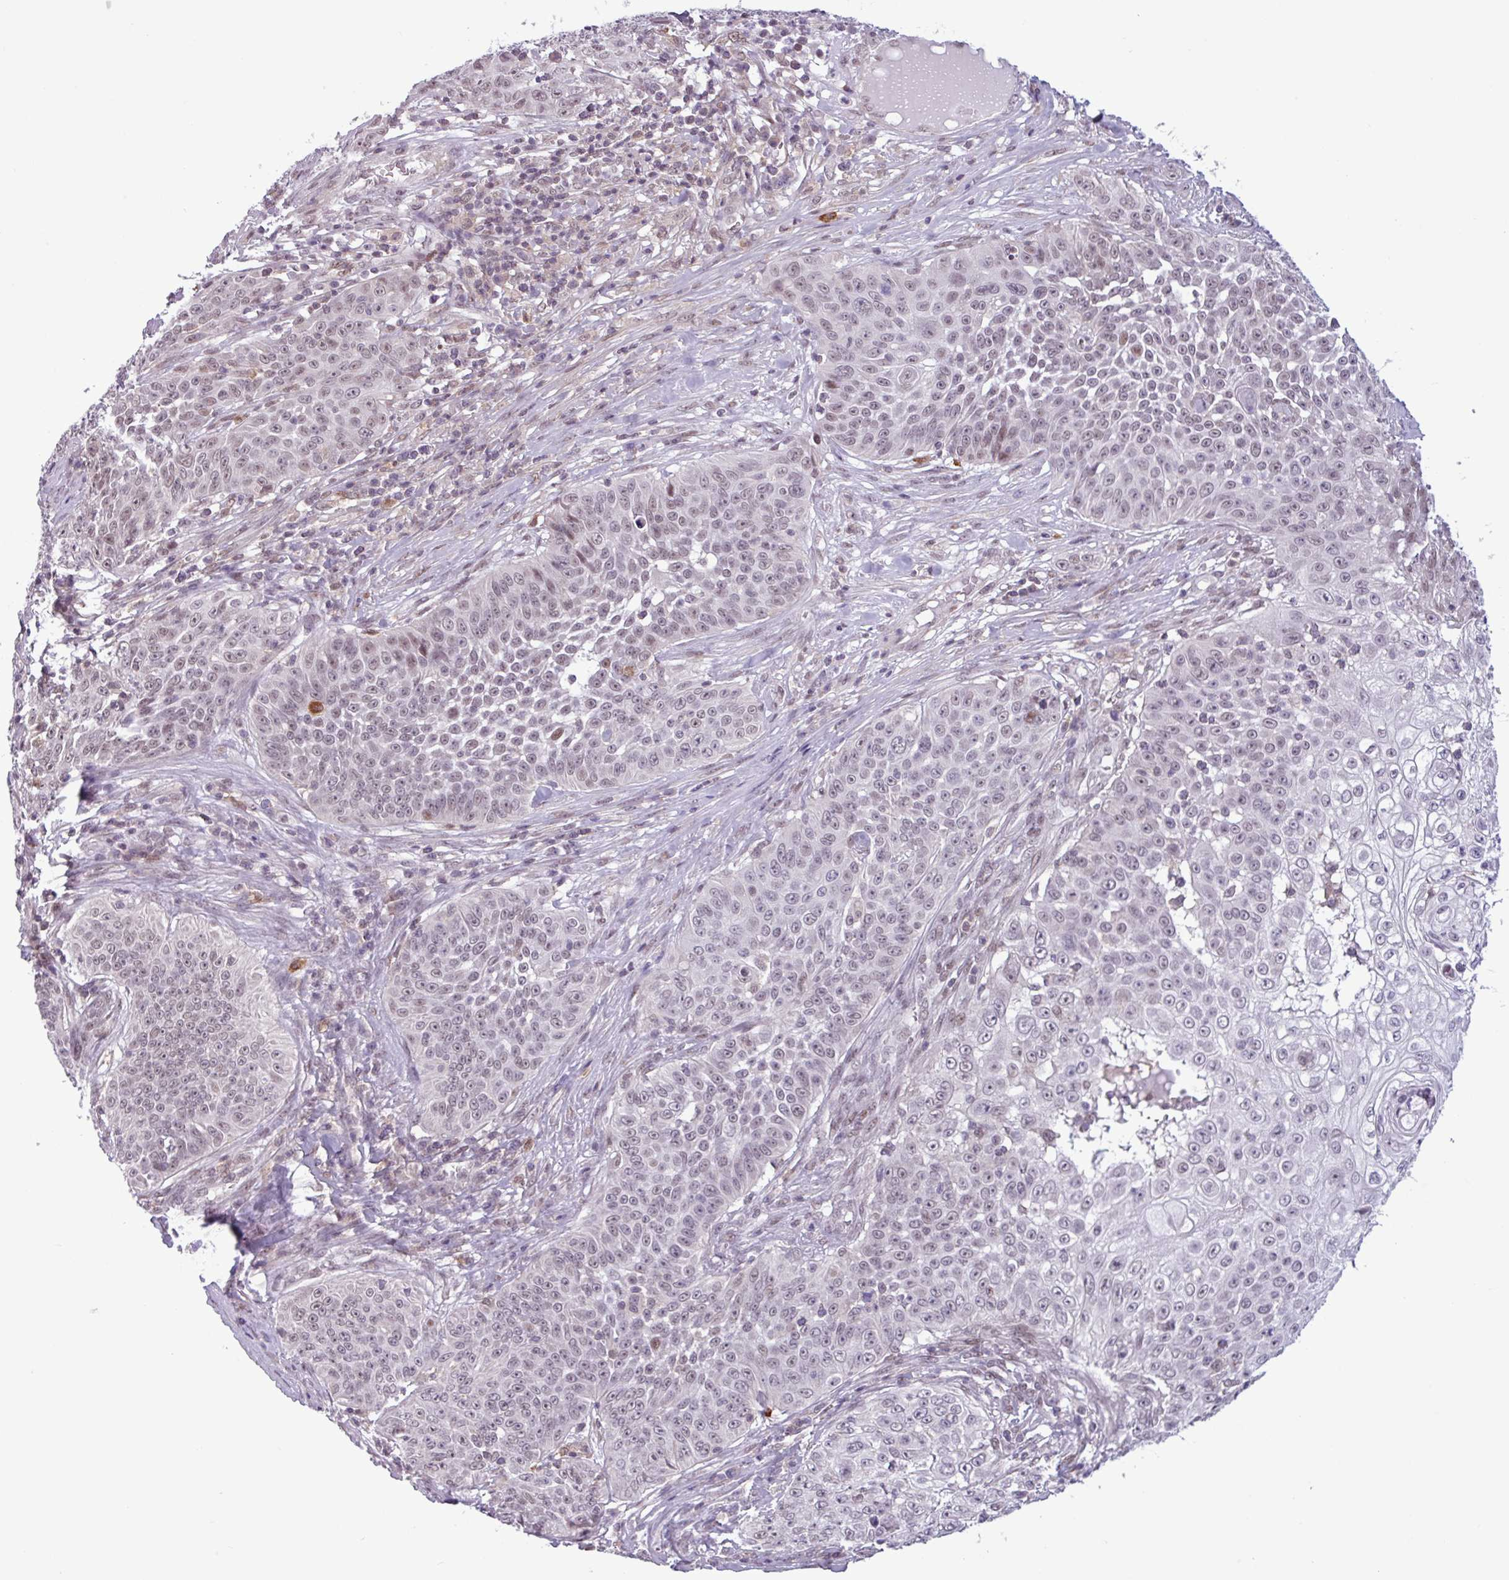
{"staining": {"intensity": "weak", "quantity": "25%-75%", "location": "nuclear"}, "tissue": "skin cancer", "cell_type": "Tumor cells", "image_type": "cancer", "snomed": [{"axis": "morphology", "description": "Squamous cell carcinoma, NOS"}, {"axis": "topography", "description": "Skin"}], "caption": "Tumor cells display low levels of weak nuclear expression in approximately 25%-75% of cells in human skin cancer (squamous cell carcinoma).", "gene": "NOTCH2", "patient": {"sex": "male", "age": 24}}